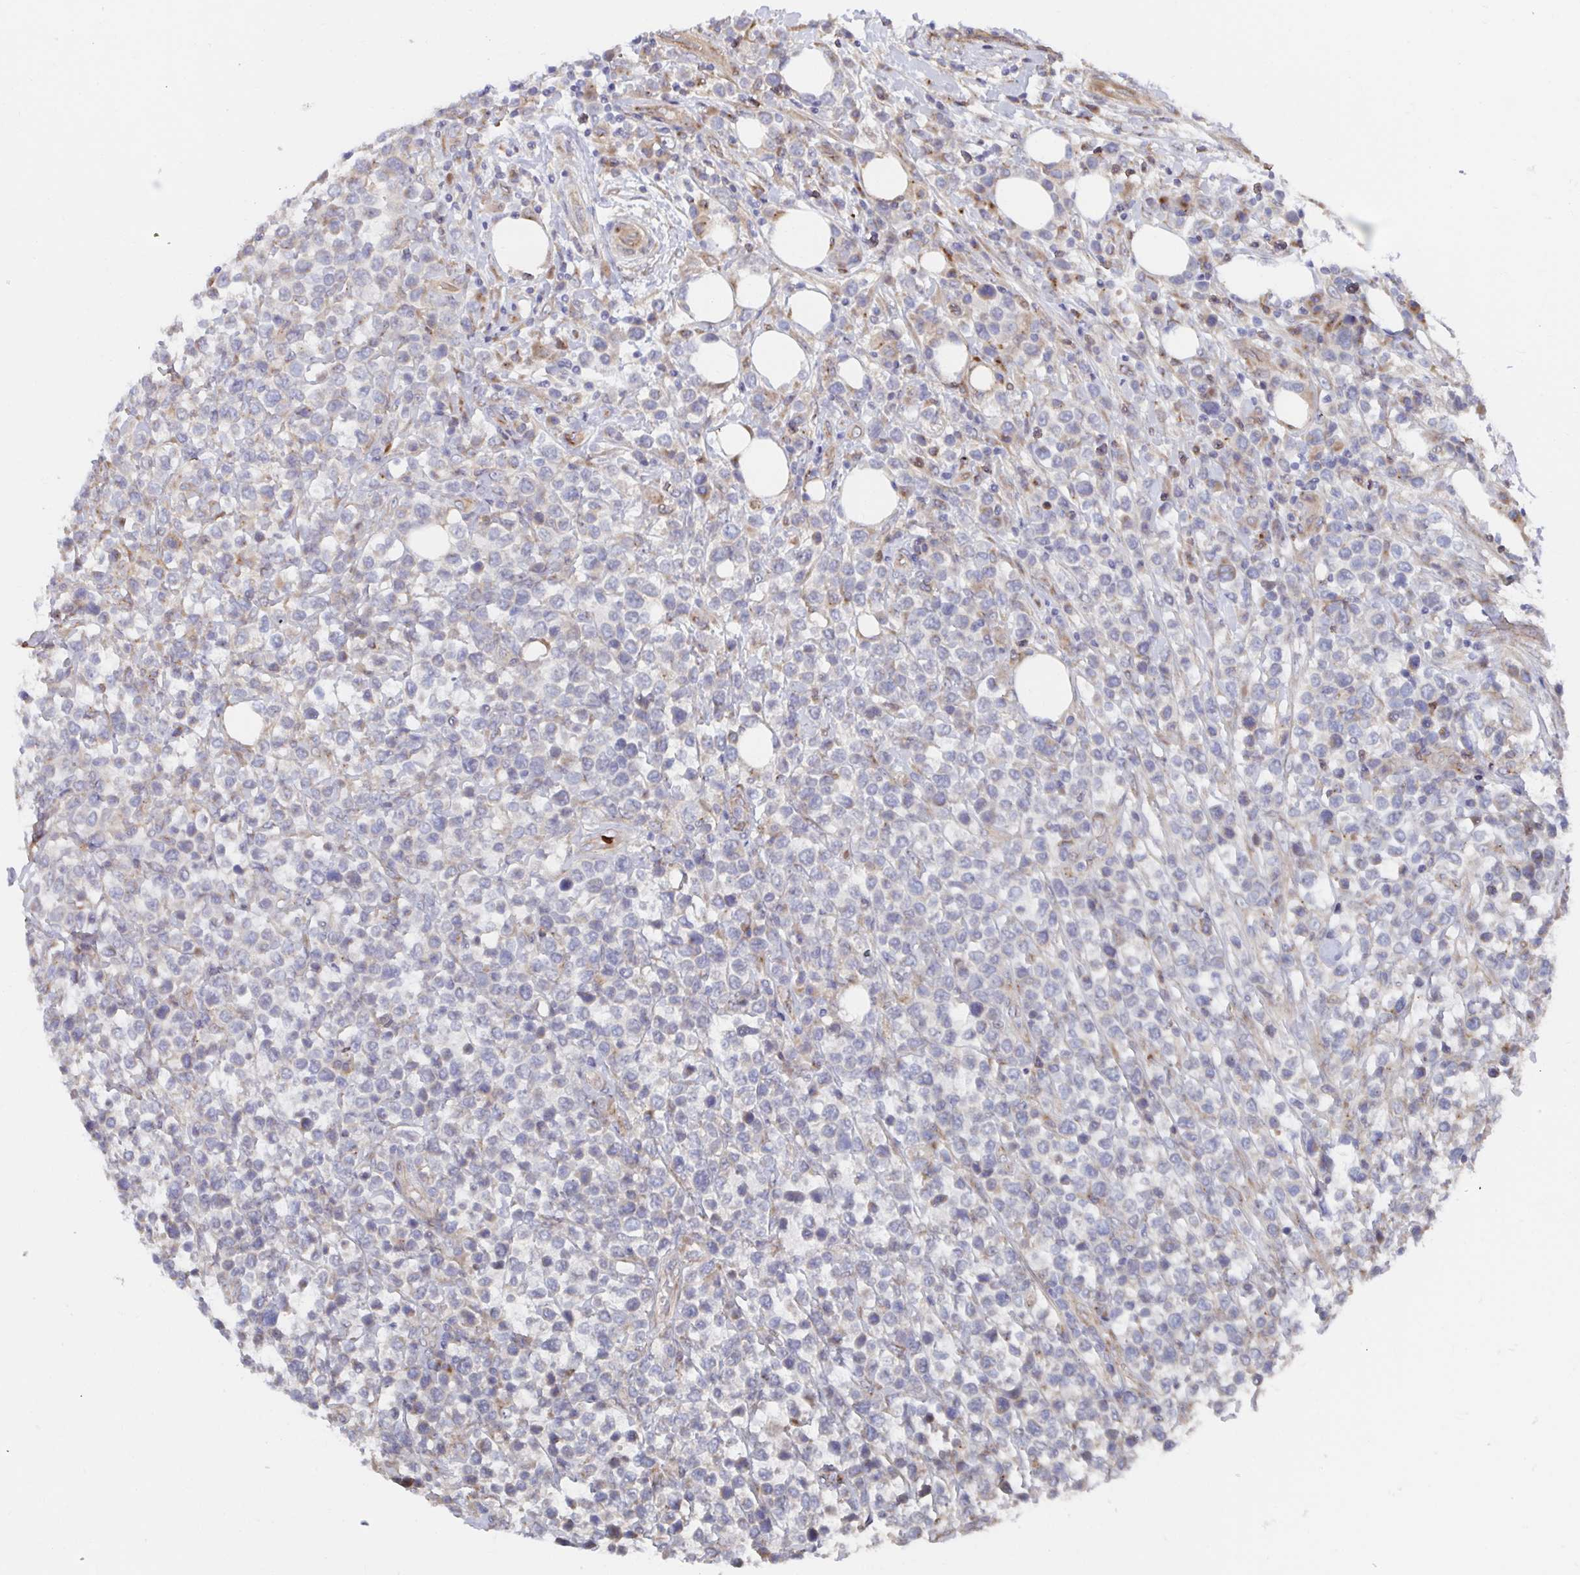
{"staining": {"intensity": "negative", "quantity": "none", "location": "none"}, "tissue": "lymphoma", "cell_type": "Tumor cells", "image_type": "cancer", "snomed": [{"axis": "morphology", "description": "Malignant lymphoma, non-Hodgkin's type, High grade"}, {"axis": "topography", "description": "Soft tissue"}], "caption": "There is no significant expression in tumor cells of lymphoma.", "gene": "FJX1", "patient": {"sex": "female", "age": 56}}